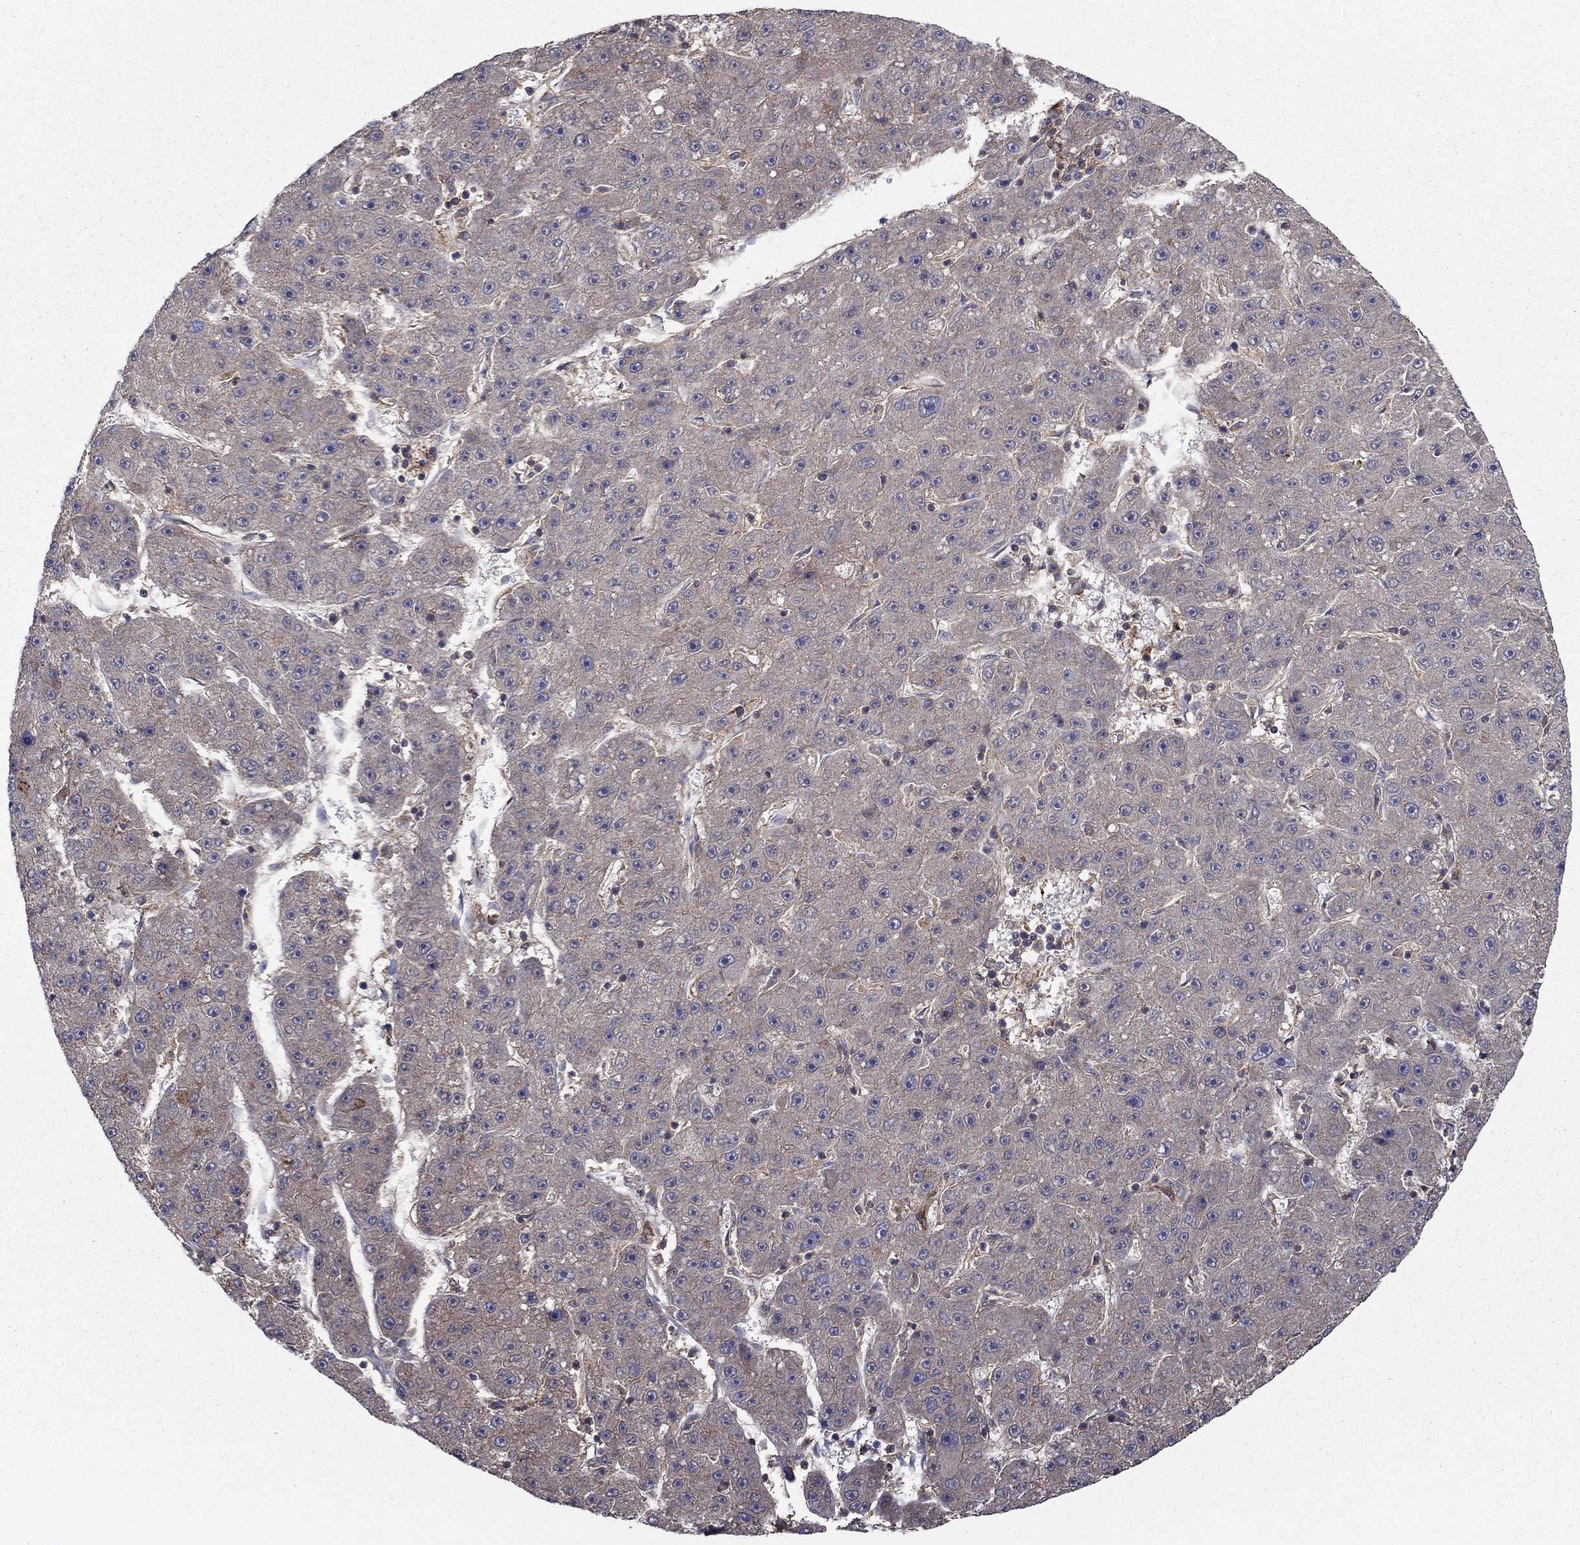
{"staining": {"intensity": "weak", "quantity": "<25%", "location": "cytoplasmic/membranous"}, "tissue": "liver cancer", "cell_type": "Tumor cells", "image_type": "cancer", "snomed": [{"axis": "morphology", "description": "Carcinoma, Hepatocellular, NOS"}, {"axis": "topography", "description": "Liver"}], "caption": "A high-resolution micrograph shows immunohistochemistry (IHC) staining of hepatocellular carcinoma (liver), which exhibits no significant positivity in tumor cells.", "gene": "HPX", "patient": {"sex": "male", "age": 67}}